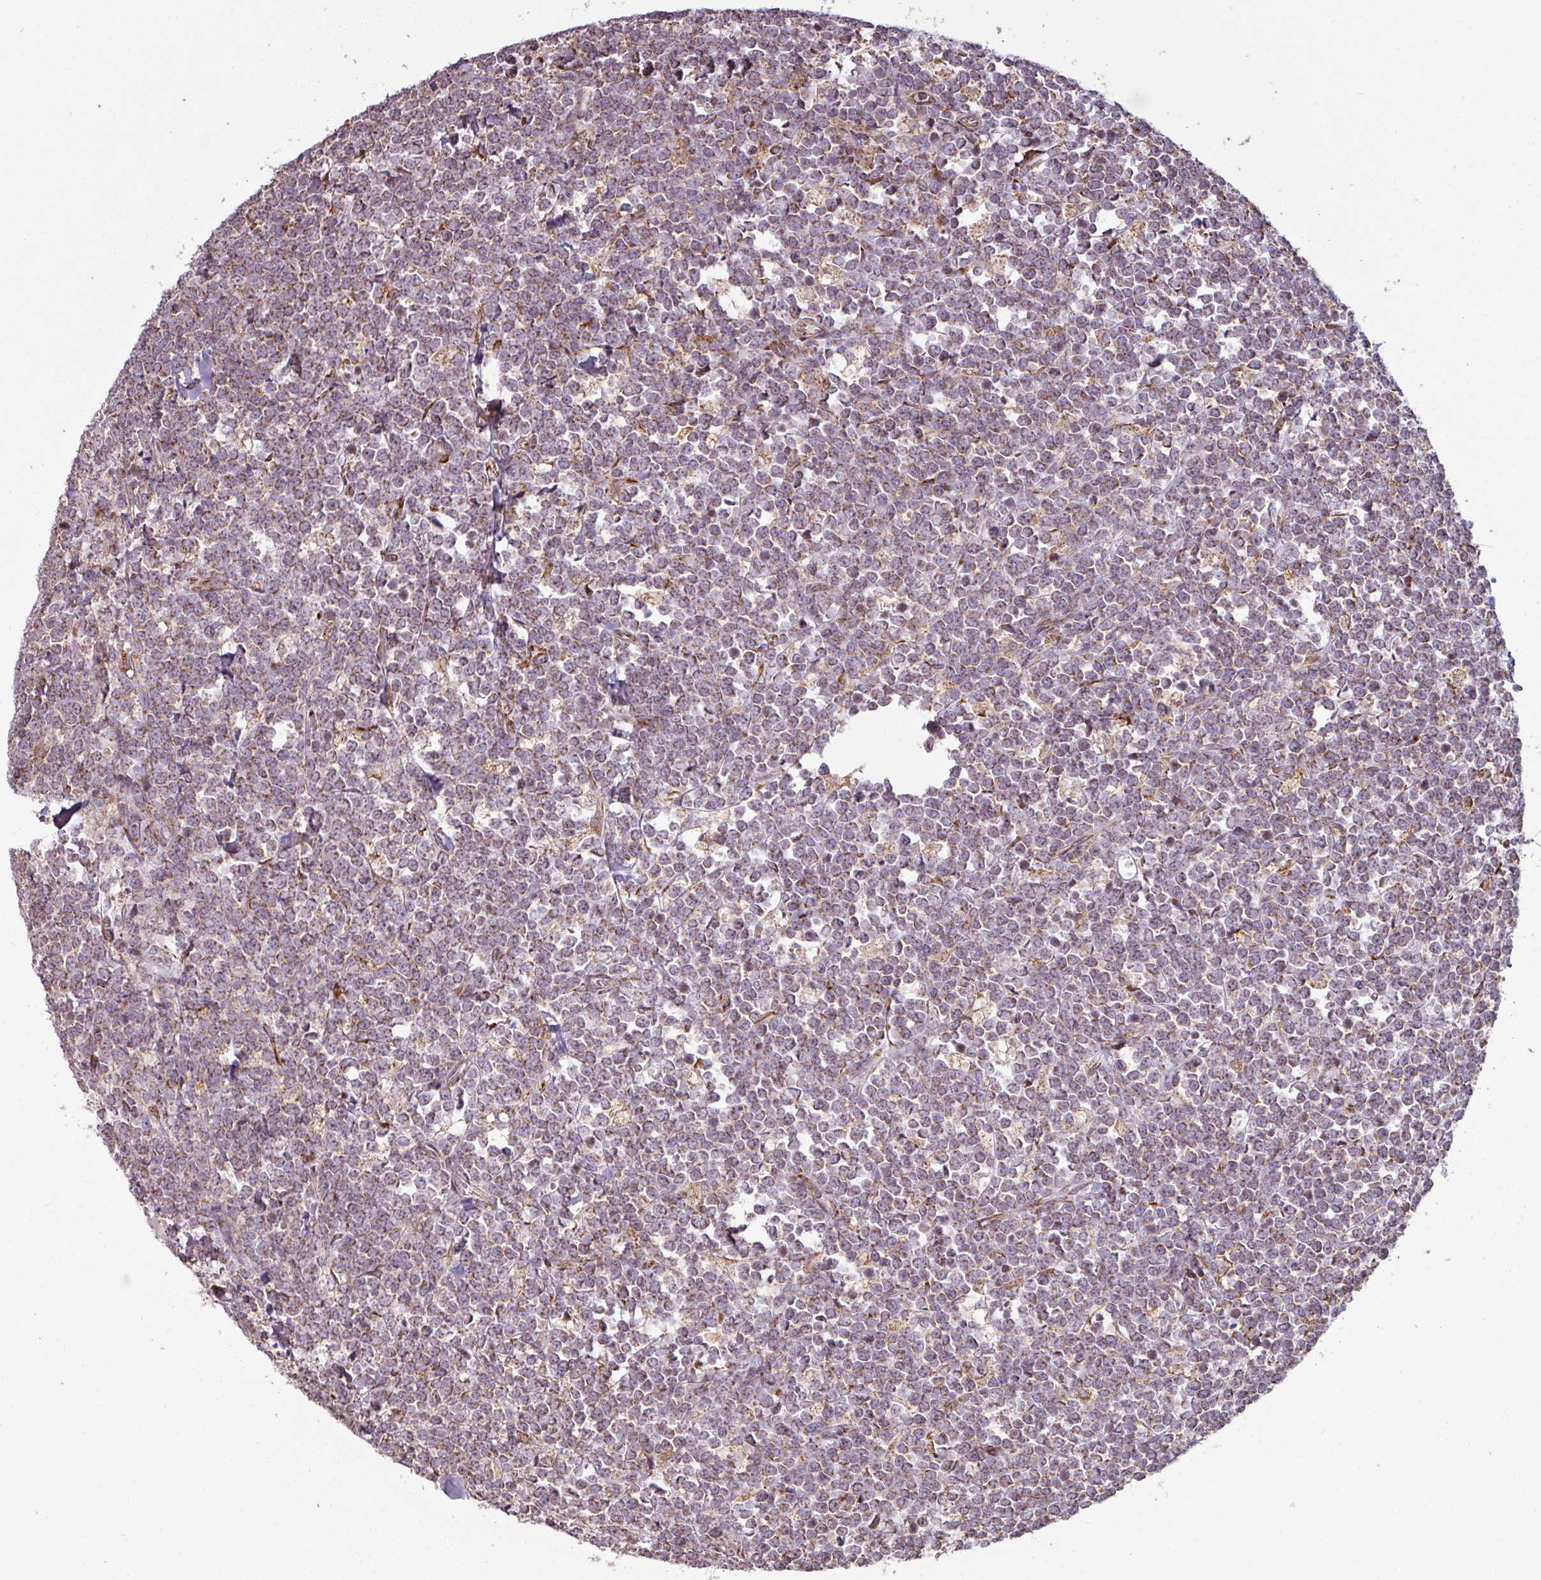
{"staining": {"intensity": "weak", "quantity": "25%-75%", "location": "cytoplasmic/membranous"}, "tissue": "lymphoma", "cell_type": "Tumor cells", "image_type": "cancer", "snomed": [{"axis": "morphology", "description": "Malignant lymphoma, non-Hodgkin's type, High grade"}, {"axis": "topography", "description": "Small intestine"}, {"axis": "topography", "description": "Colon"}], "caption": "Immunohistochemical staining of lymphoma shows weak cytoplasmic/membranous protein staining in about 25%-75% of tumor cells.", "gene": "MAGT1", "patient": {"sex": "male", "age": 8}}